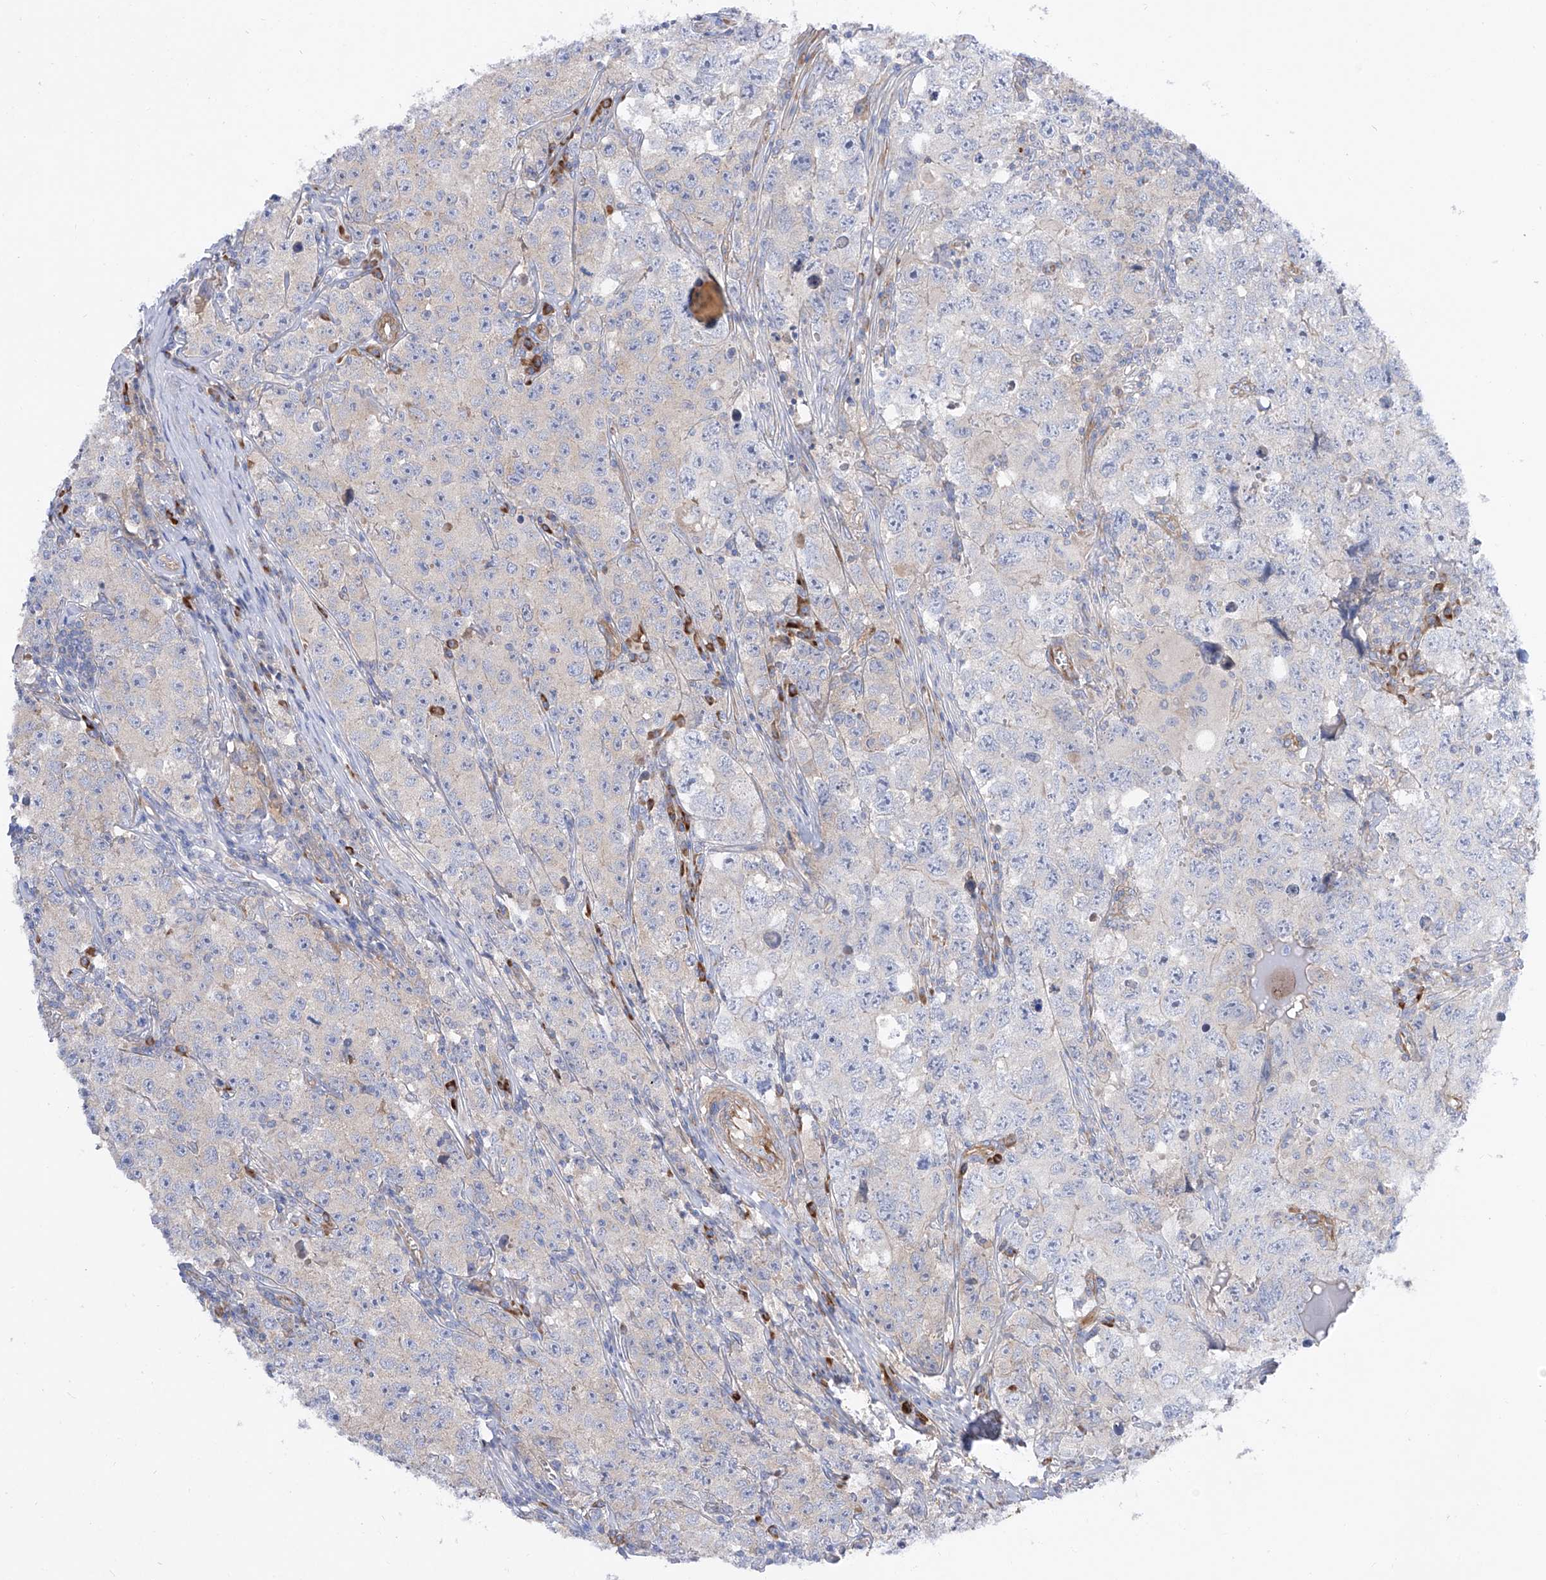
{"staining": {"intensity": "negative", "quantity": "none", "location": "none"}, "tissue": "testis cancer", "cell_type": "Tumor cells", "image_type": "cancer", "snomed": [{"axis": "morphology", "description": "Seminoma, NOS"}, {"axis": "morphology", "description": "Carcinoma, Embryonal, NOS"}, {"axis": "topography", "description": "Testis"}], "caption": "Immunohistochemical staining of human testis cancer (embryonal carcinoma) displays no significant expression in tumor cells.", "gene": "LCA5", "patient": {"sex": "male", "age": 43}}